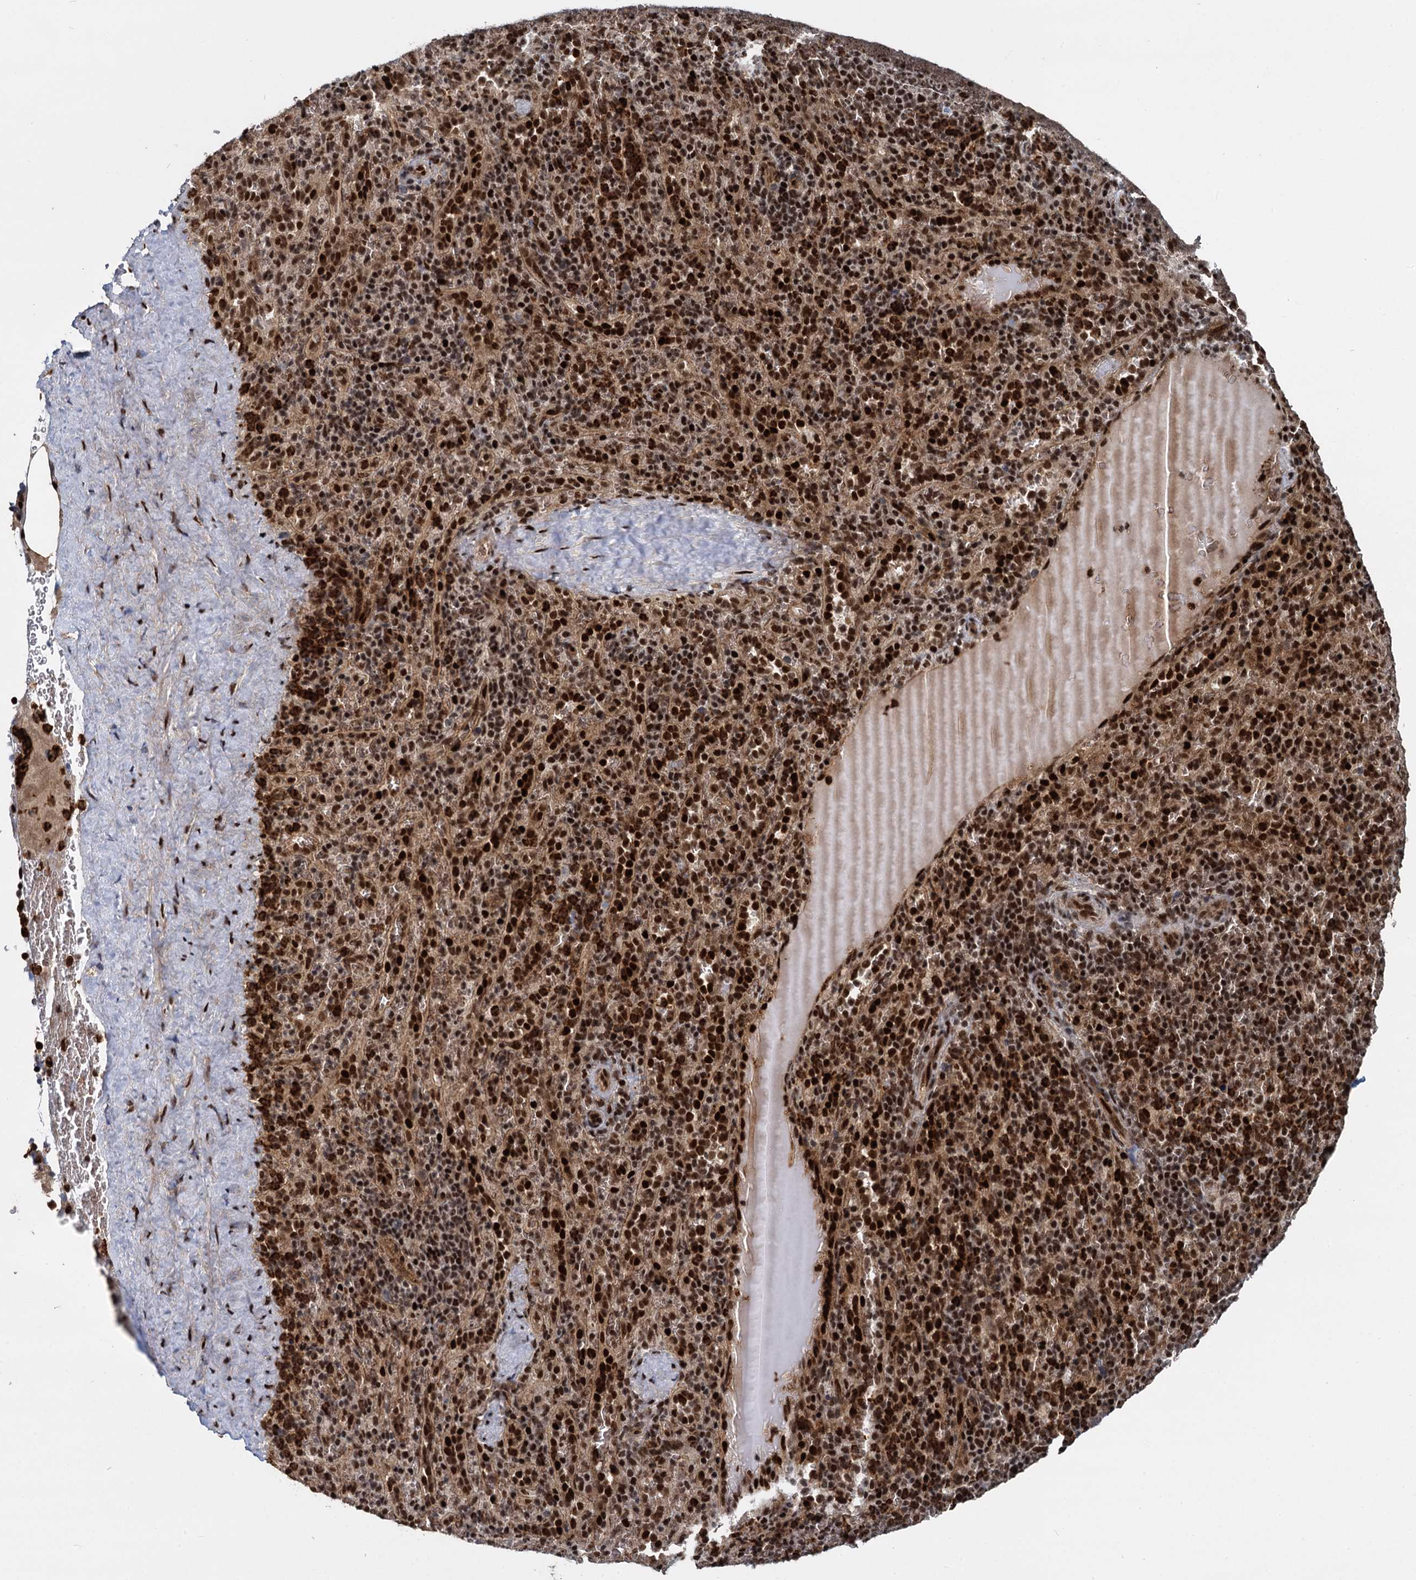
{"staining": {"intensity": "strong", "quantity": ">75%", "location": "cytoplasmic/membranous,nuclear"}, "tissue": "spleen", "cell_type": "Cells in red pulp", "image_type": "normal", "snomed": [{"axis": "morphology", "description": "Normal tissue, NOS"}, {"axis": "topography", "description": "Spleen"}], "caption": "Protein analysis of normal spleen exhibits strong cytoplasmic/membranous,nuclear positivity in approximately >75% of cells in red pulp.", "gene": "ANKRD49", "patient": {"sex": "female", "age": 21}}